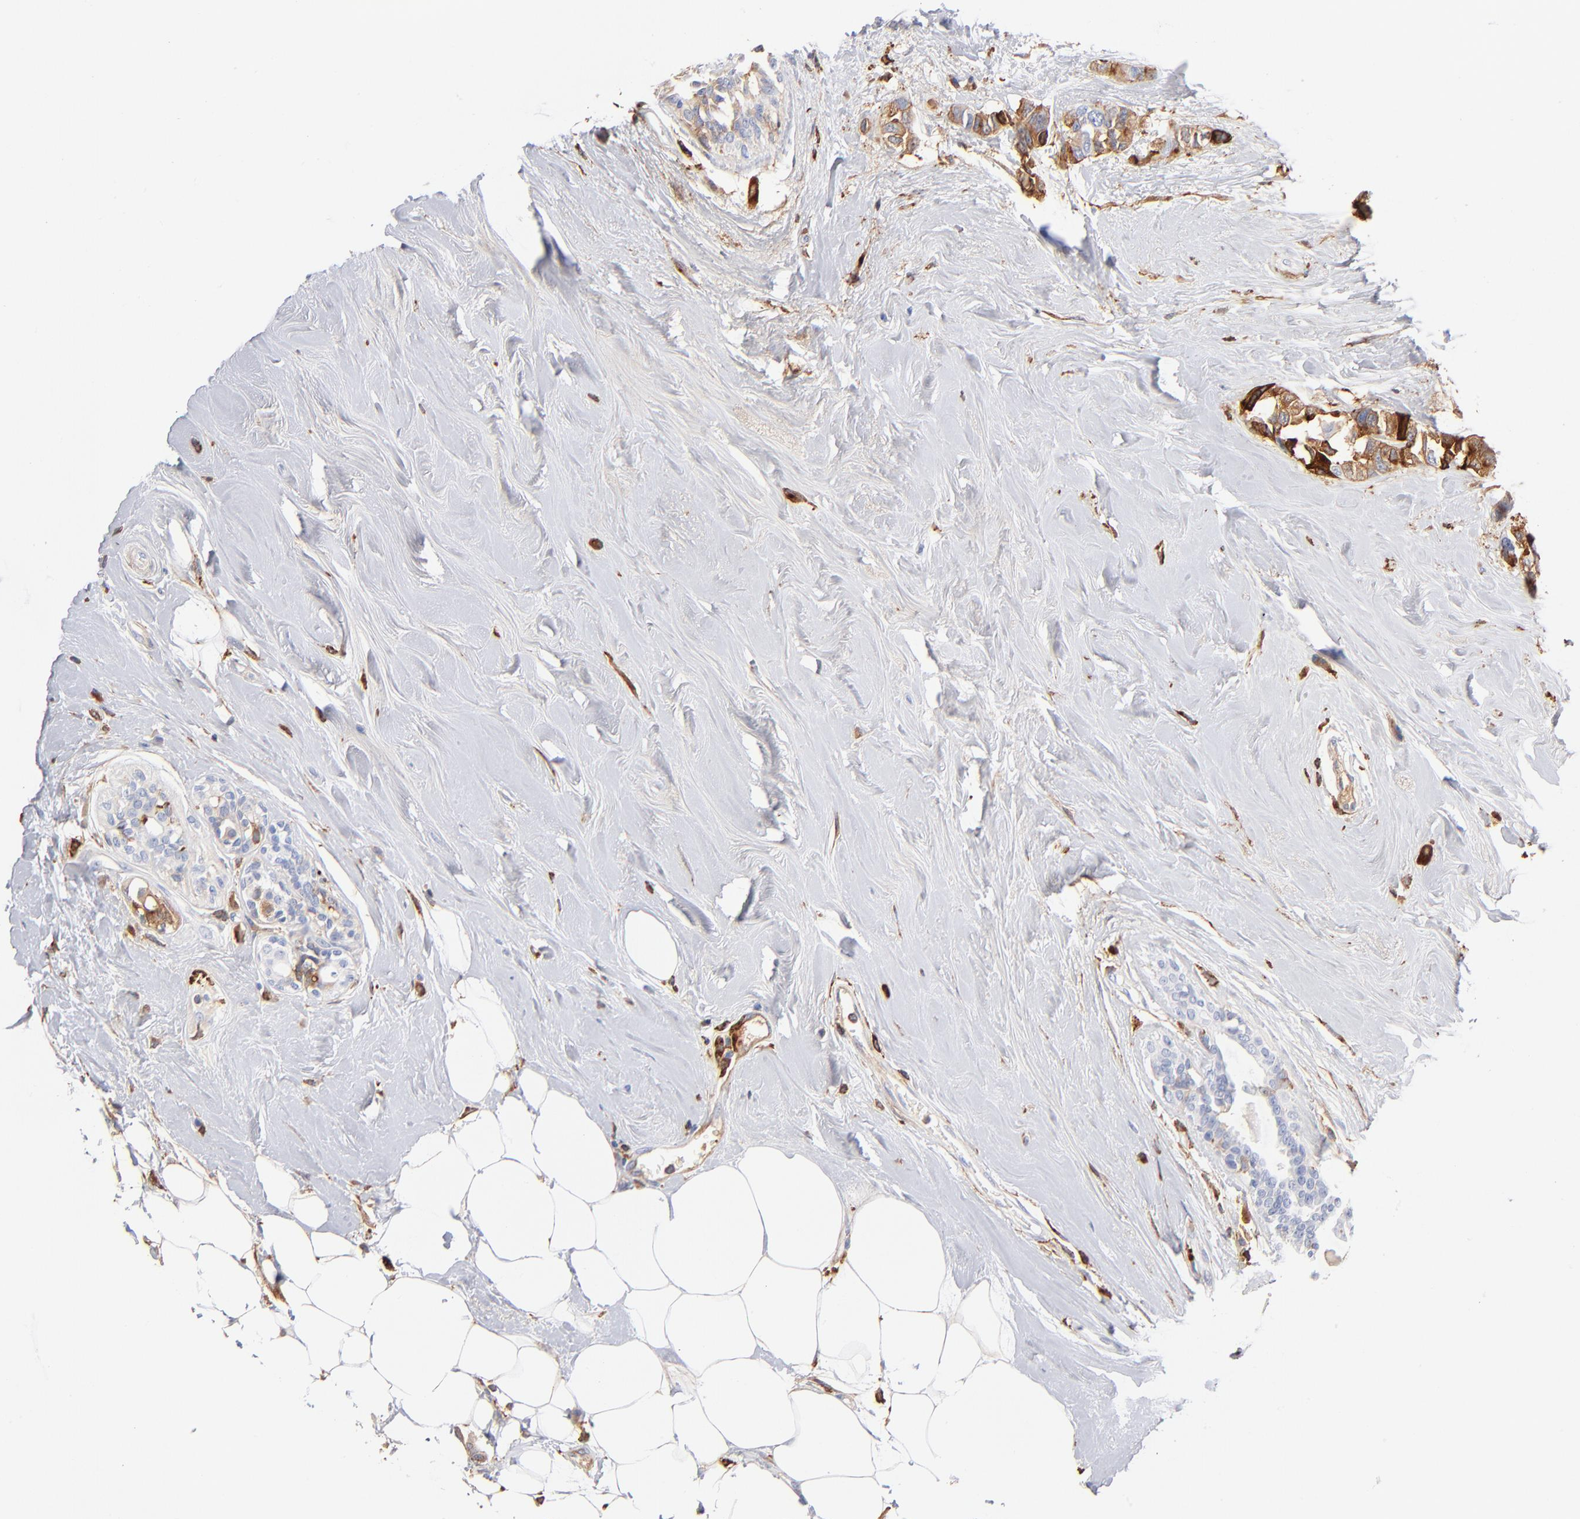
{"staining": {"intensity": "moderate", "quantity": "<25%", "location": "cytoplasmic/membranous"}, "tissue": "breast cancer", "cell_type": "Tumor cells", "image_type": "cancer", "snomed": [{"axis": "morphology", "description": "Duct carcinoma"}, {"axis": "topography", "description": "Breast"}], "caption": "This is an image of IHC staining of breast cancer (intraductal carcinoma), which shows moderate staining in the cytoplasmic/membranous of tumor cells.", "gene": "APOH", "patient": {"sex": "female", "age": 51}}